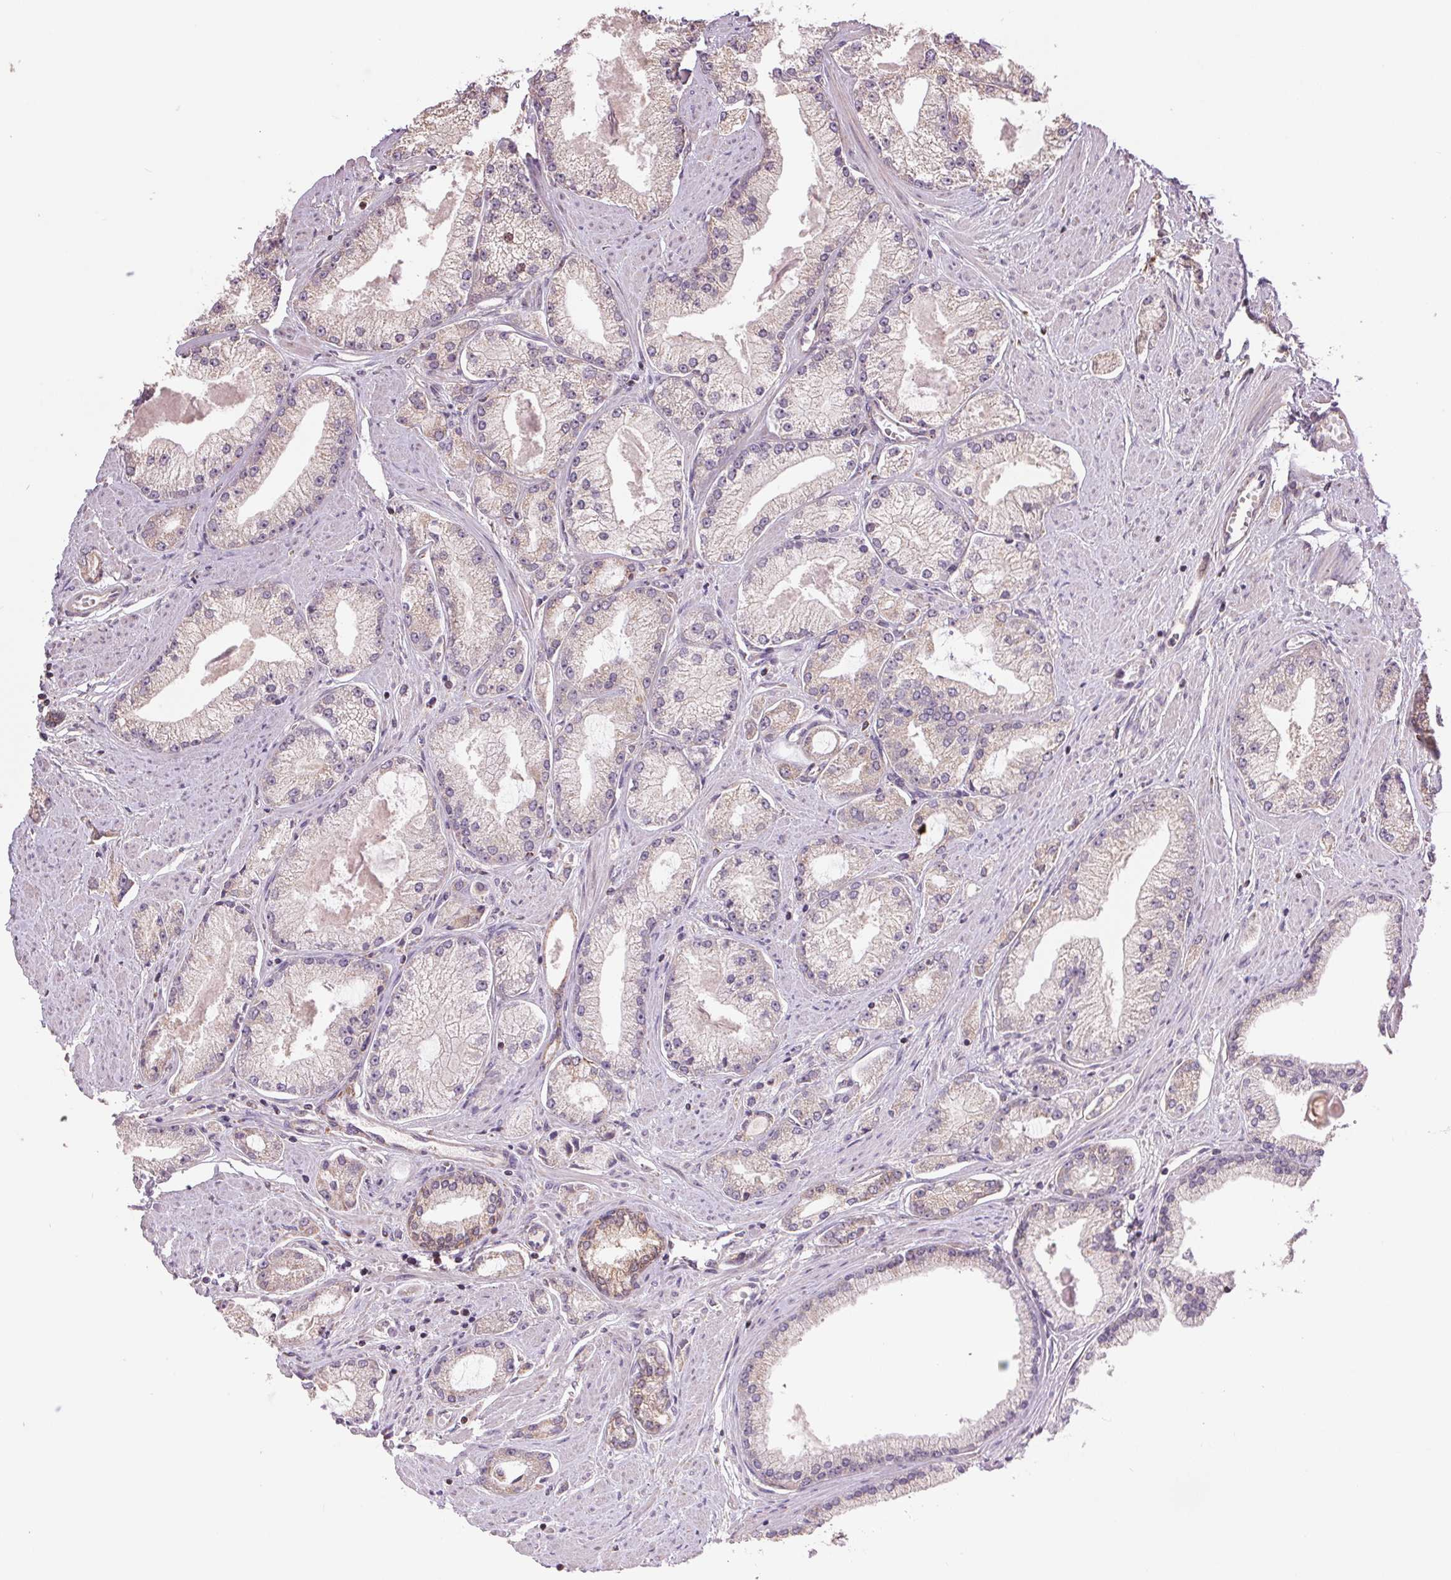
{"staining": {"intensity": "weak", "quantity": "25%-75%", "location": "cytoplasmic/membranous"}, "tissue": "prostate cancer", "cell_type": "Tumor cells", "image_type": "cancer", "snomed": [{"axis": "morphology", "description": "Adenocarcinoma, High grade"}, {"axis": "topography", "description": "Prostate"}], "caption": "IHC micrograph of neoplastic tissue: human prostate cancer (adenocarcinoma (high-grade)) stained using immunohistochemistry shows low levels of weak protein expression localized specifically in the cytoplasmic/membranous of tumor cells, appearing as a cytoplasmic/membranous brown color.", "gene": "DGUOK", "patient": {"sex": "male", "age": 68}}